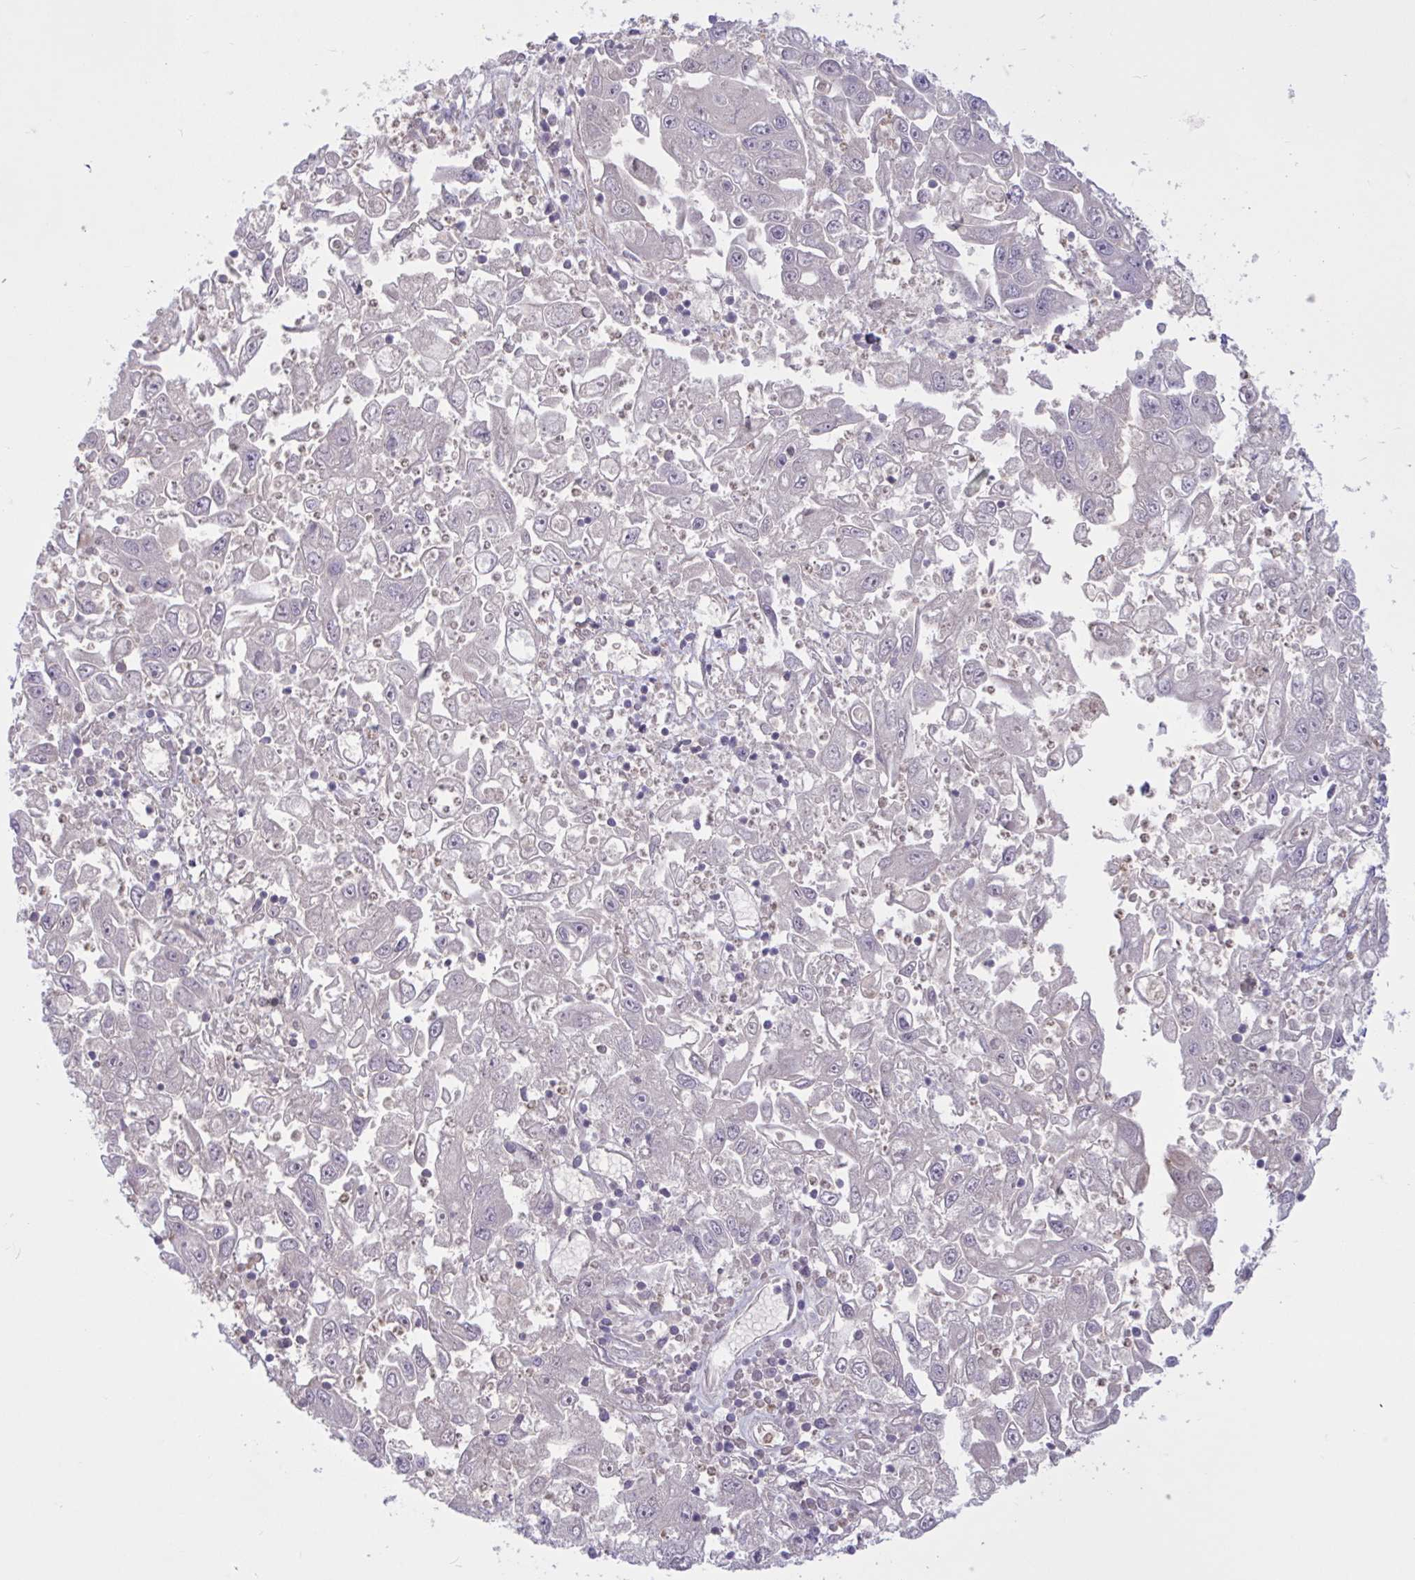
{"staining": {"intensity": "negative", "quantity": "none", "location": "none"}, "tissue": "endometrial cancer", "cell_type": "Tumor cells", "image_type": "cancer", "snomed": [{"axis": "morphology", "description": "Adenocarcinoma, NOS"}, {"axis": "topography", "description": "Uterus"}], "caption": "The photomicrograph shows no staining of tumor cells in endometrial cancer.", "gene": "RBL1", "patient": {"sex": "female", "age": 62}}